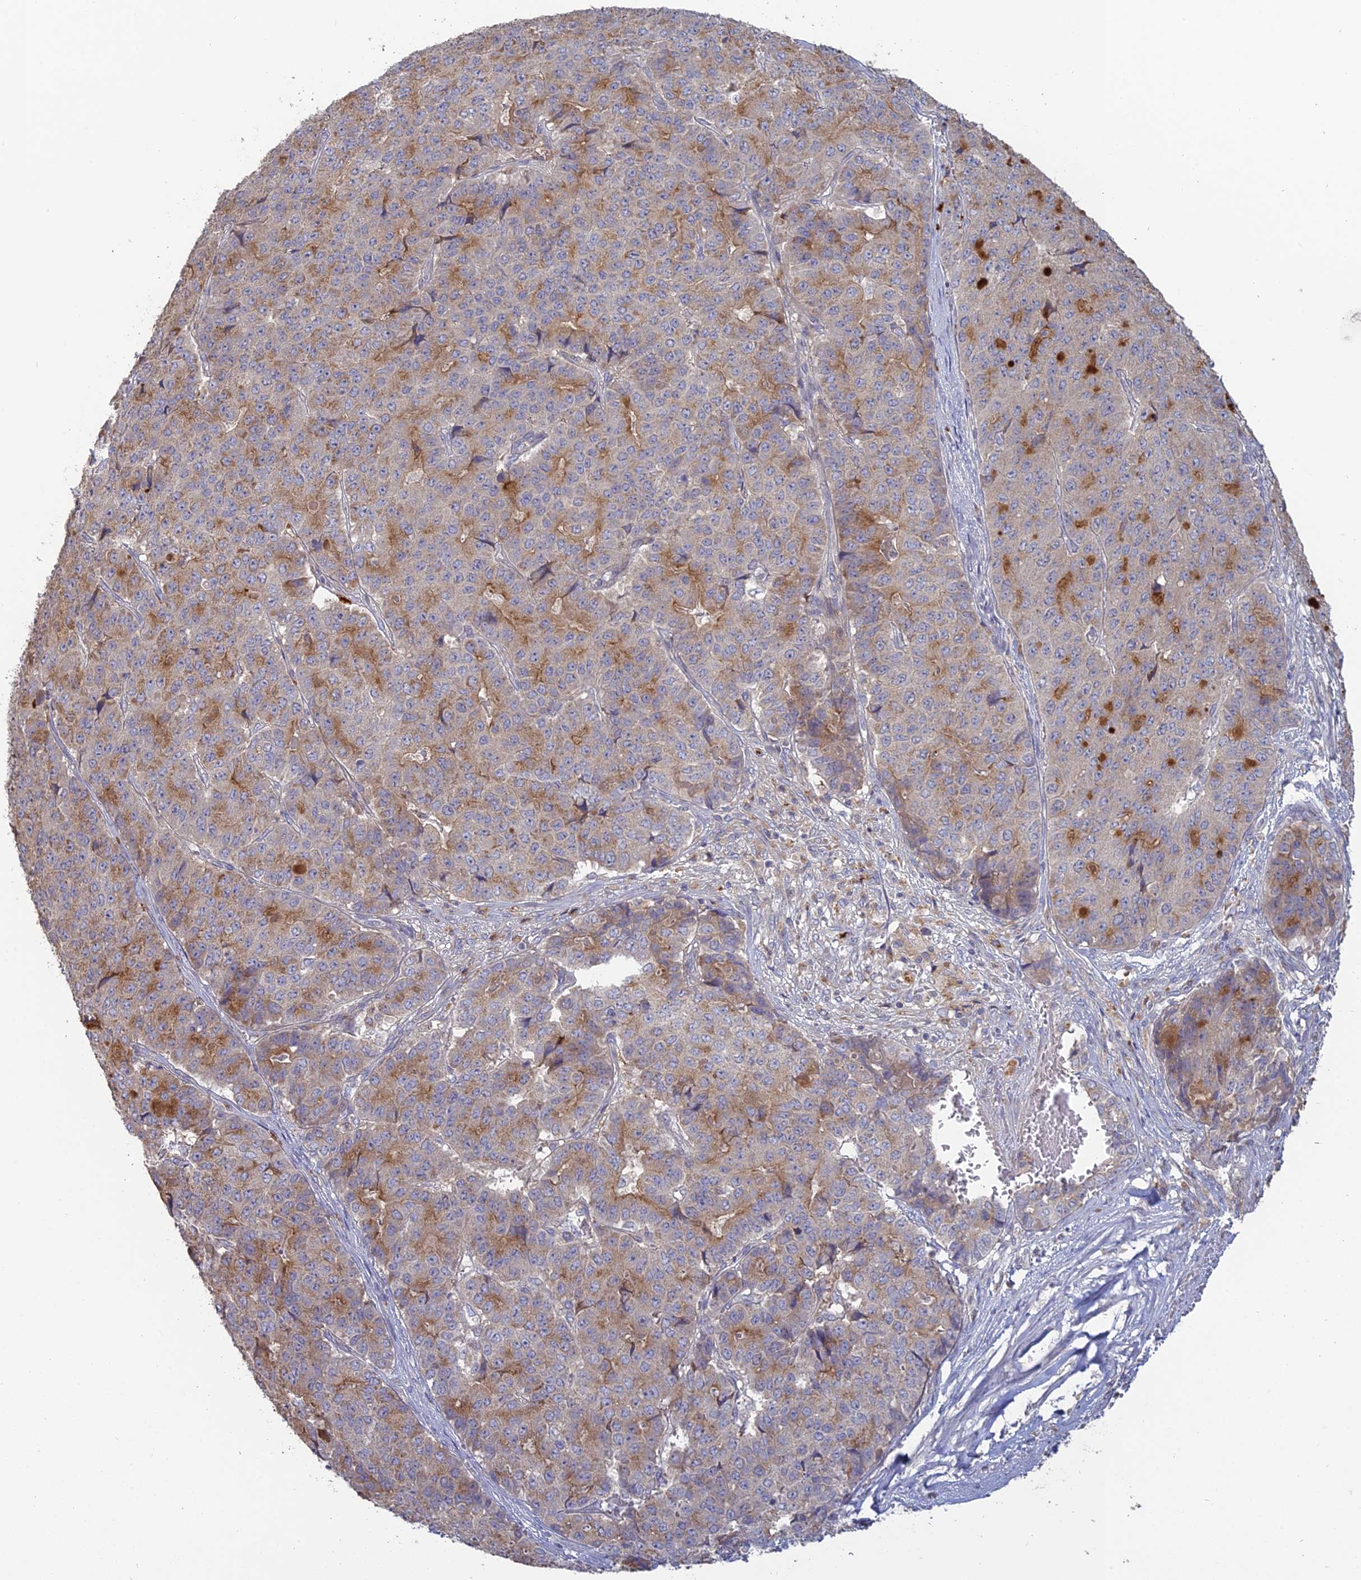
{"staining": {"intensity": "moderate", "quantity": "25%-75%", "location": "cytoplasmic/membranous"}, "tissue": "pancreatic cancer", "cell_type": "Tumor cells", "image_type": "cancer", "snomed": [{"axis": "morphology", "description": "Adenocarcinoma, NOS"}, {"axis": "topography", "description": "Pancreas"}], "caption": "A brown stain highlights moderate cytoplasmic/membranous staining of a protein in pancreatic adenocarcinoma tumor cells.", "gene": "SFT2D2", "patient": {"sex": "male", "age": 50}}